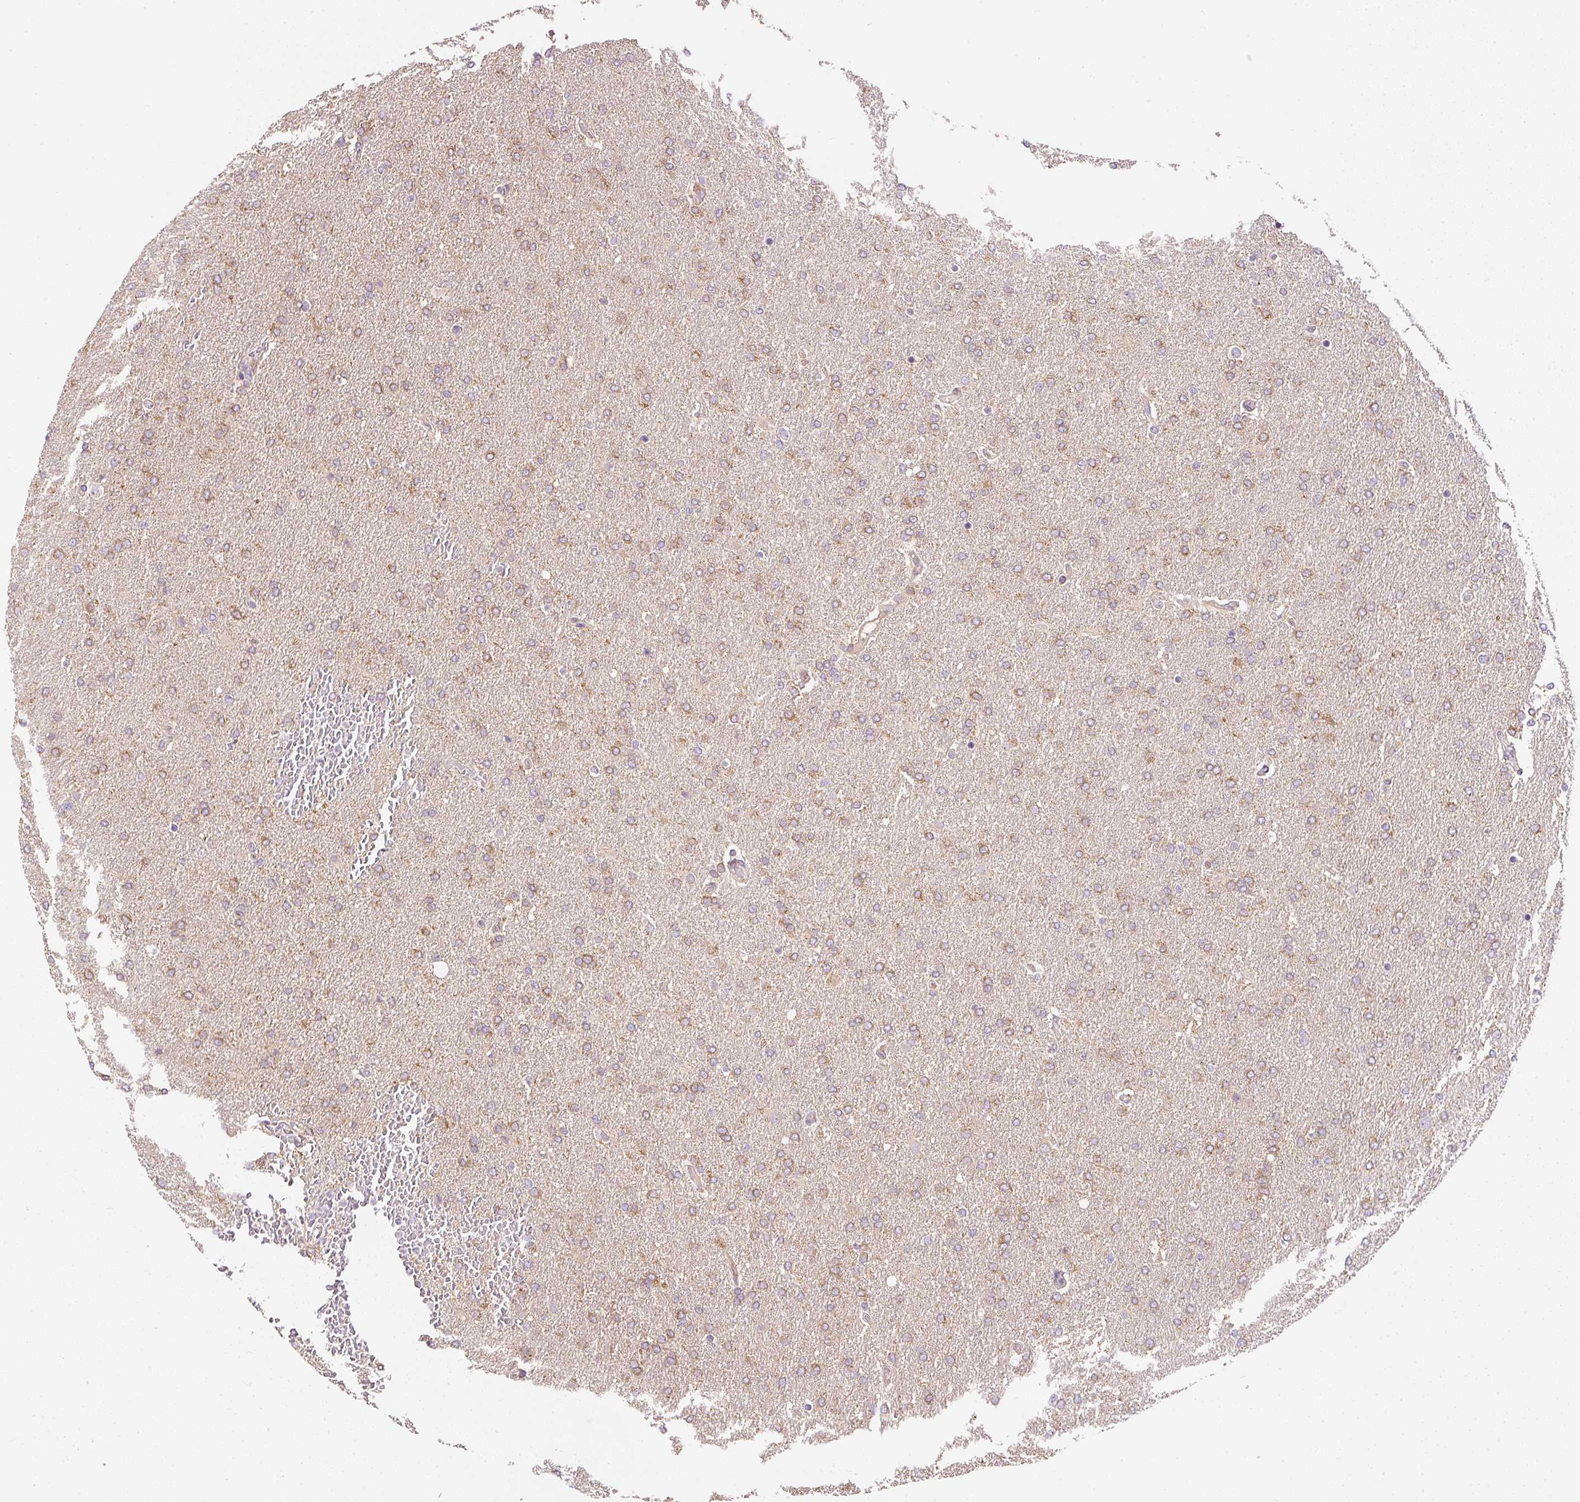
{"staining": {"intensity": "moderate", "quantity": ">75%", "location": "cytoplasmic/membranous"}, "tissue": "glioma", "cell_type": "Tumor cells", "image_type": "cancer", "snomed": [{"axis": "morphology", "description": "Glioma, malignant, High grade"}, {"axis": "topography", "description": "Brain"}], "caption": "Immunohistochemistry (IHC) photomicrograph of neoplastic tissue: high-grade glioma (malignant) stained using immunohistochemistry reveals medium levels of moderate protein expression localized specifically in the cytoplasmic/membranous of tumor cells, appearing as a cytoplasmic/membranous brown color.", "gene": "RNF167", "patient": {"sex": "male", "age": 72}}